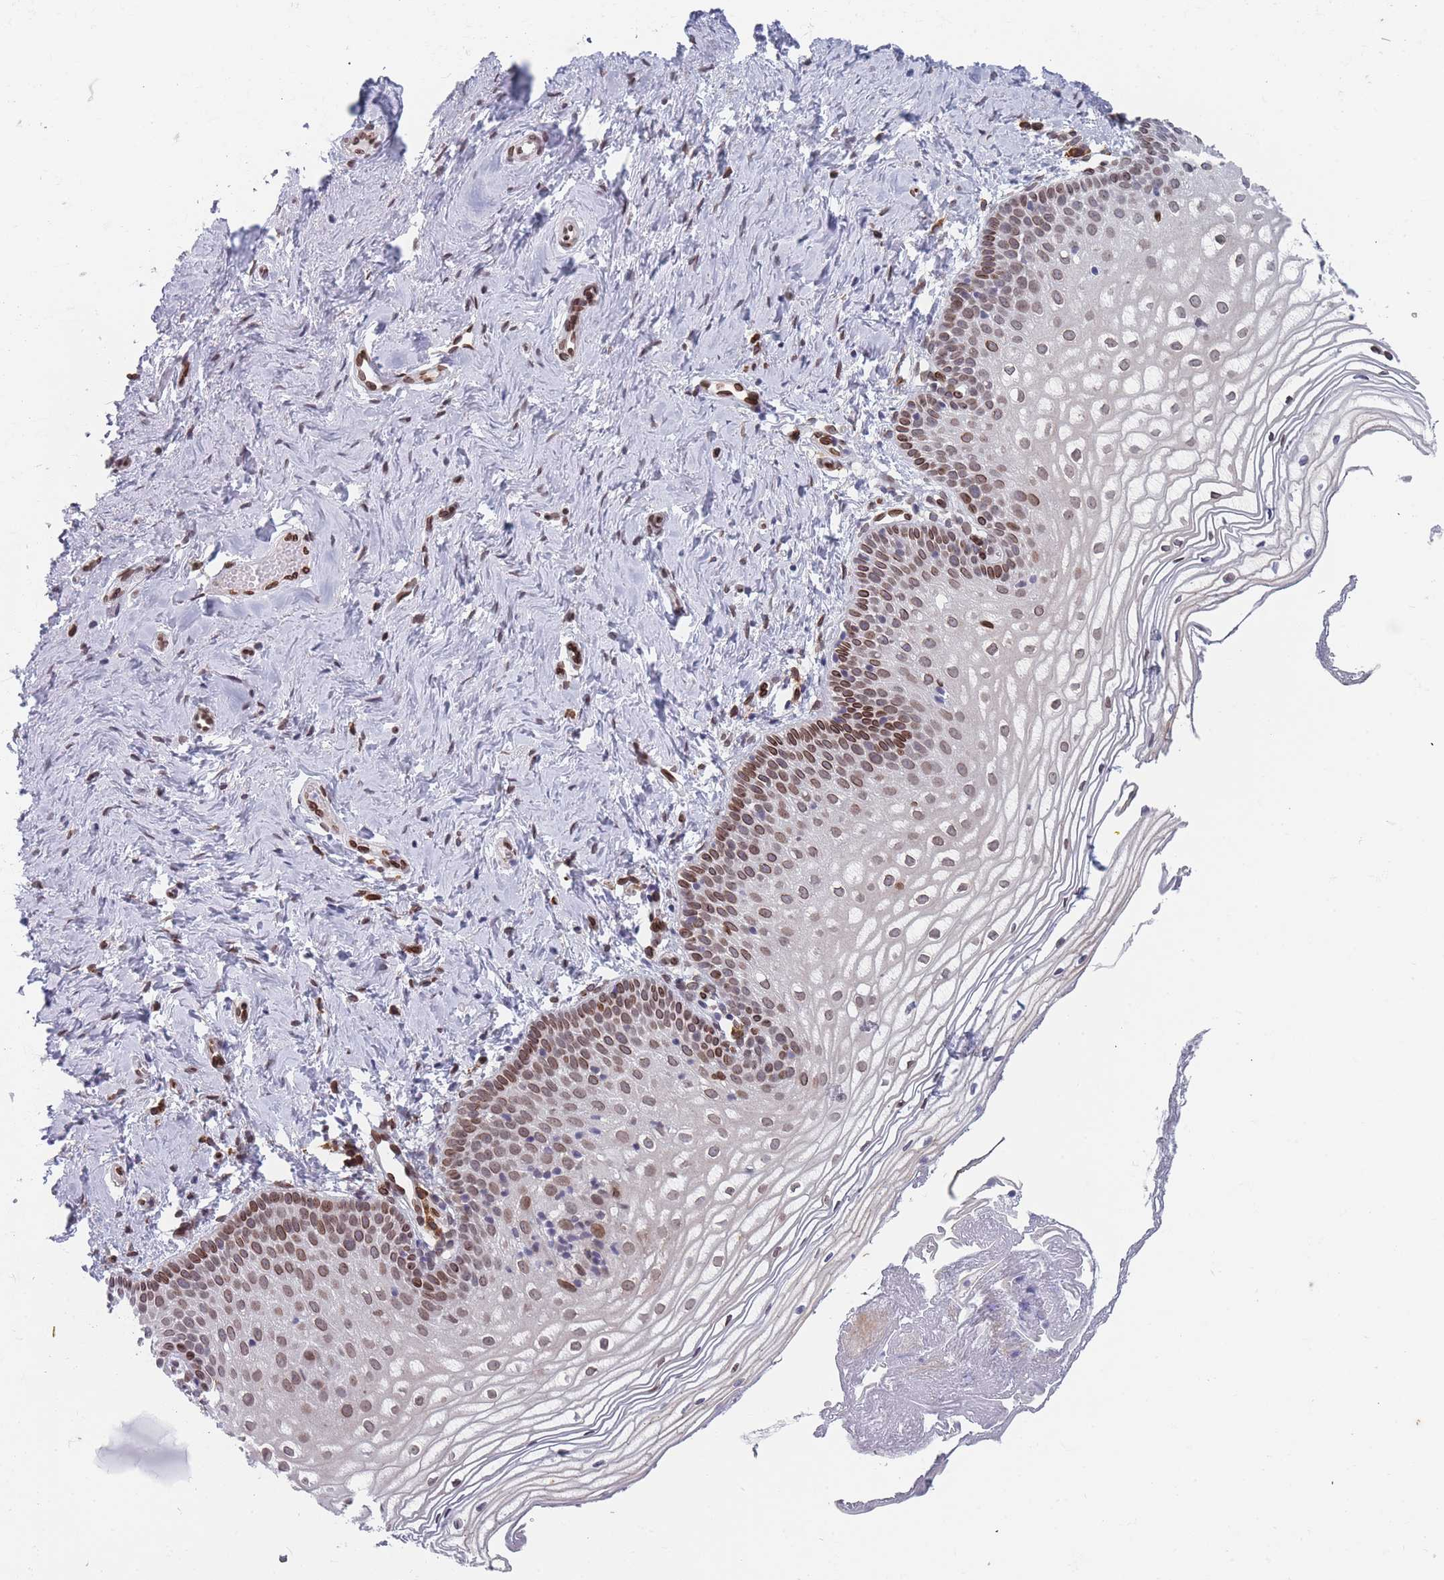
{"staining": {"intensity": "strong", "quantity": "25%-75%", "location": "cytoplasmic/membranous,nuclear"}, "tissue": "vagina", "cell_type": "Squamous epithelial cells", "image_type": "normal", "snomed": [{"axis": "morphology", "description": "Normal tissue, NOS"}, {"axis": "topography", "description": "Vagina"}], "caption": "Protein staining demonstrates strong cytoplasmic/membranous,nuclear positivity in approximately 25%-75% of squamous epithelial cells in normal vagina. (Stains: DAB (3,3'-diaminobenzidine) in brown, nuclei in blue, Microscopy: brightfield microscopy at high magnification).", "gene": "ZBTB1", "patient": {"sex": "female", "age": 56}}